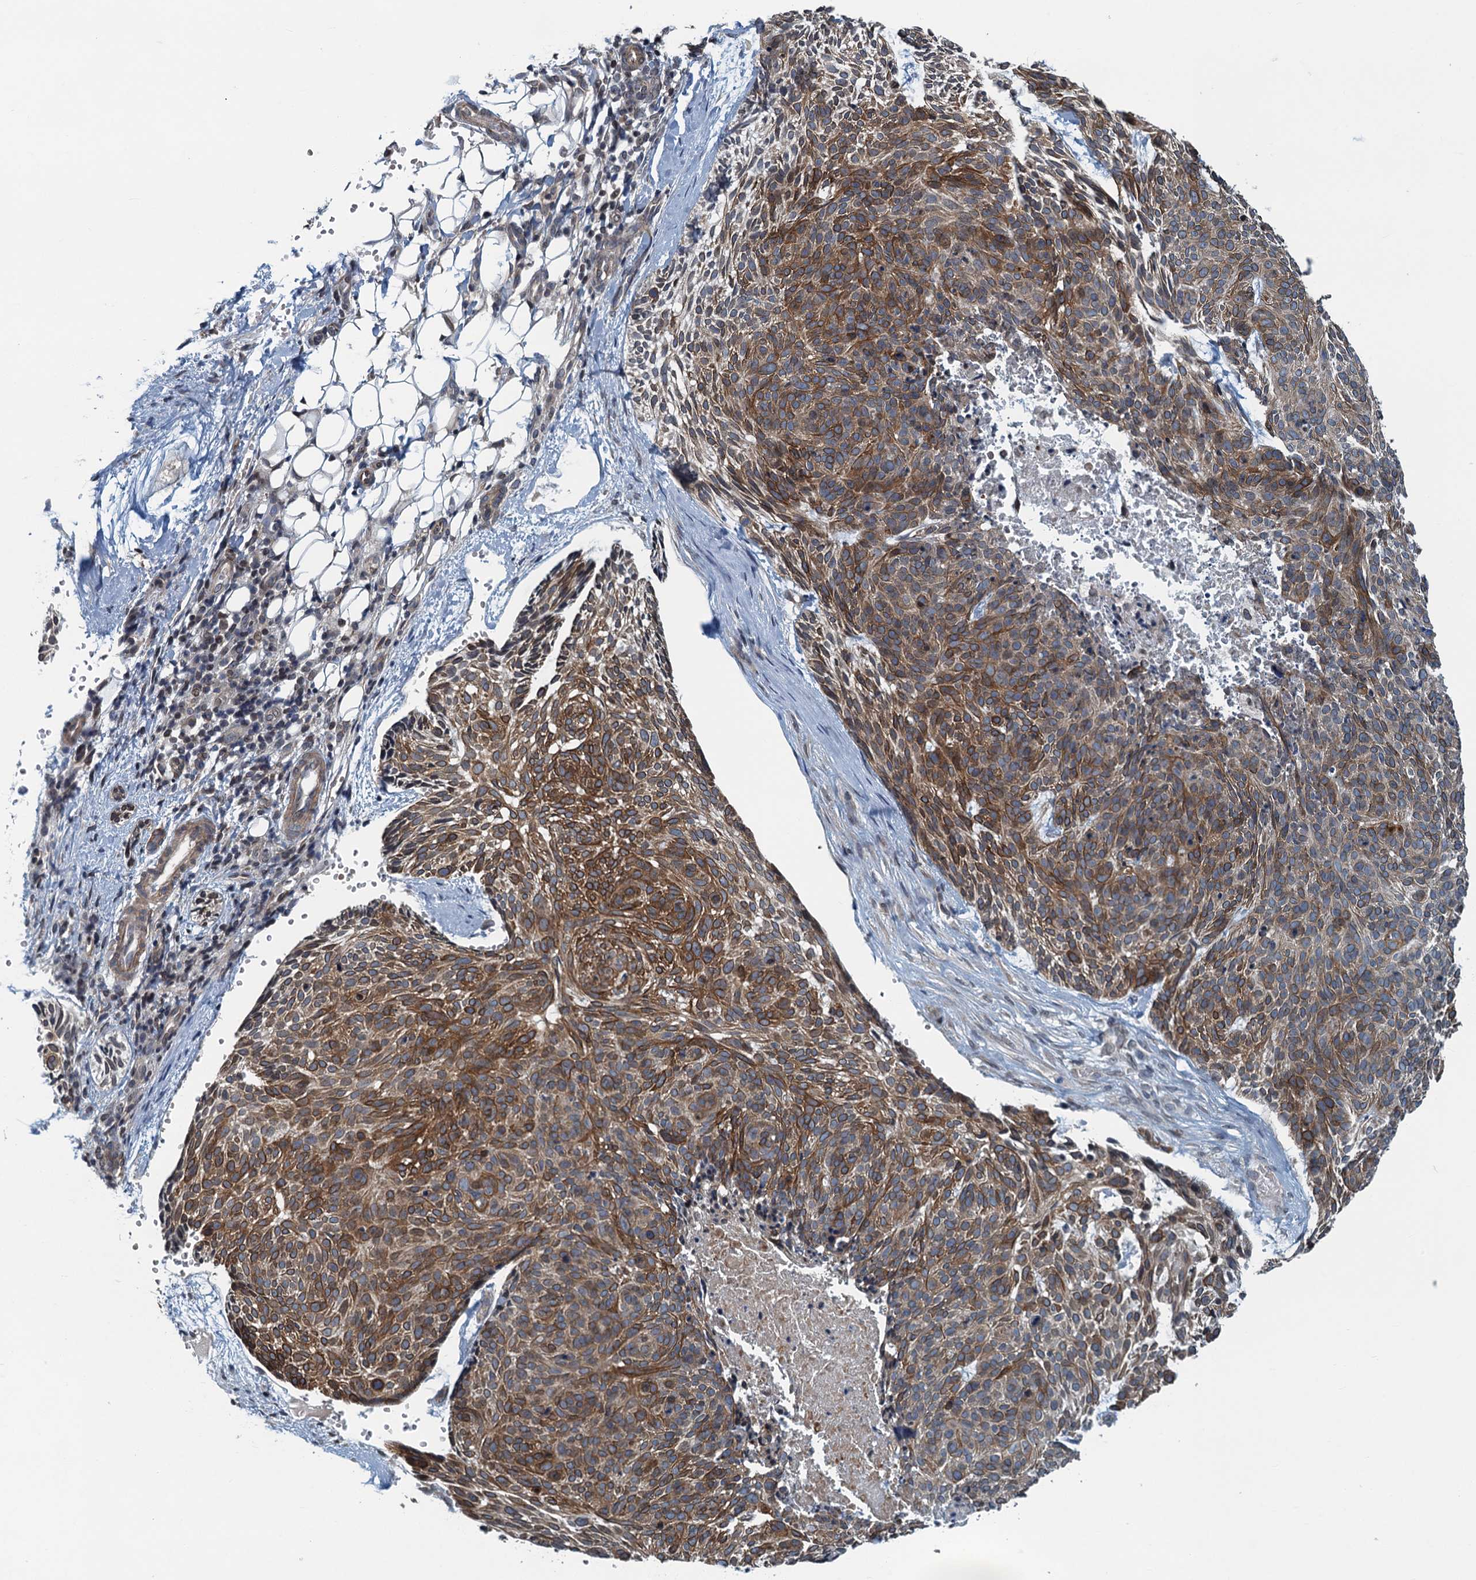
{"staining": {"intensity": "moderate", "quantity": ">75%", "location": "cytoplasmic/membranous"}, "tissue": "skin cancer", "cell_type": "Tumor cells", "image_type": "cancer", "snomed": [{"axis": "morphology", "description": "Normal tissue, NOS"}, {"axis": "morphology", "description": "Basal cell carcinoma"}, {"axis": "topography", "description": "Skin"}], "caption": "The image exhibits staining of skin cancer, revealing moderate cytoplasmic/membranous protein positivity (brown color) within tumor cells.", "gene": "CCDC34", "patient": {"sex": "male", "age": 66}}